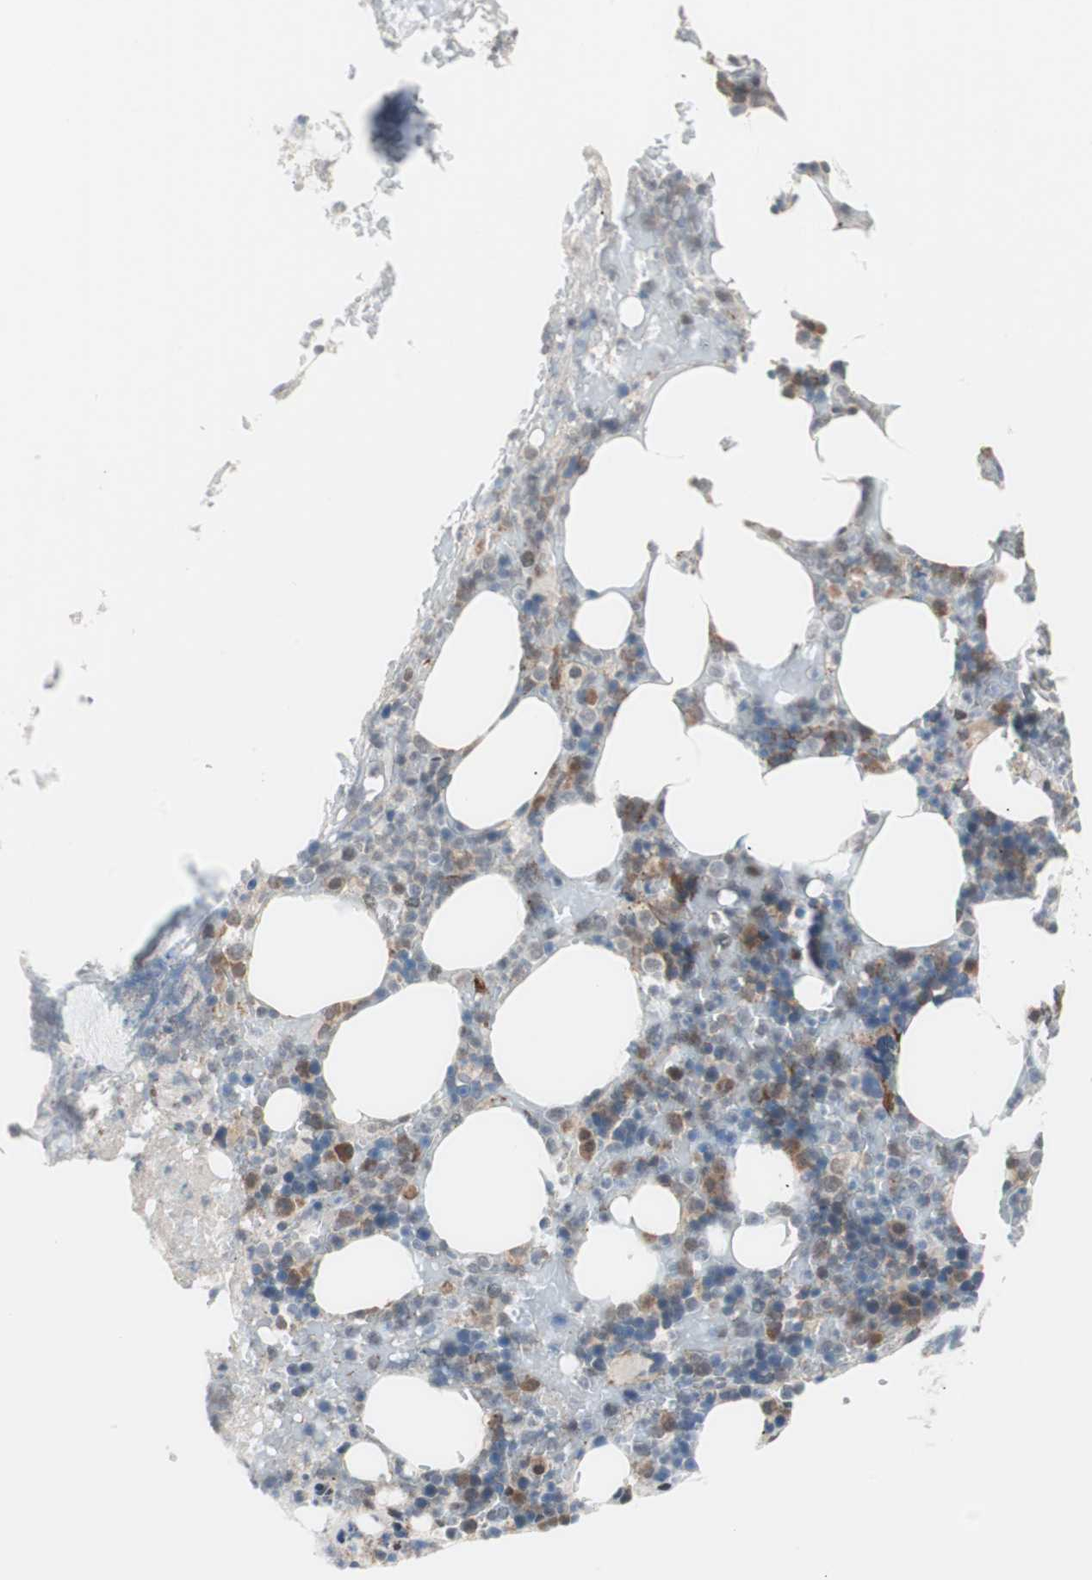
{"staining": {"intensity": "moderate", "quantity": "<25%", "location": "cytoplasmic/membranous"}, "tissue": "bone marrow", "cell_type": "Hematopoietic cells", "image_type": "normal", "snomed": [{"axis": "morphology", "description": "Normal tissue, NOS"}, {"axis": "topography", "description": "Bone marrow"}], "caption": "Immunohistochemical staining of normal bone marrow demonstrates low levels of moderate cytoplasmic/membranous staining in about <25% of hematopoietic cells.", "gene": "POLH", "patient": {"sex": "female", "age": 66}}